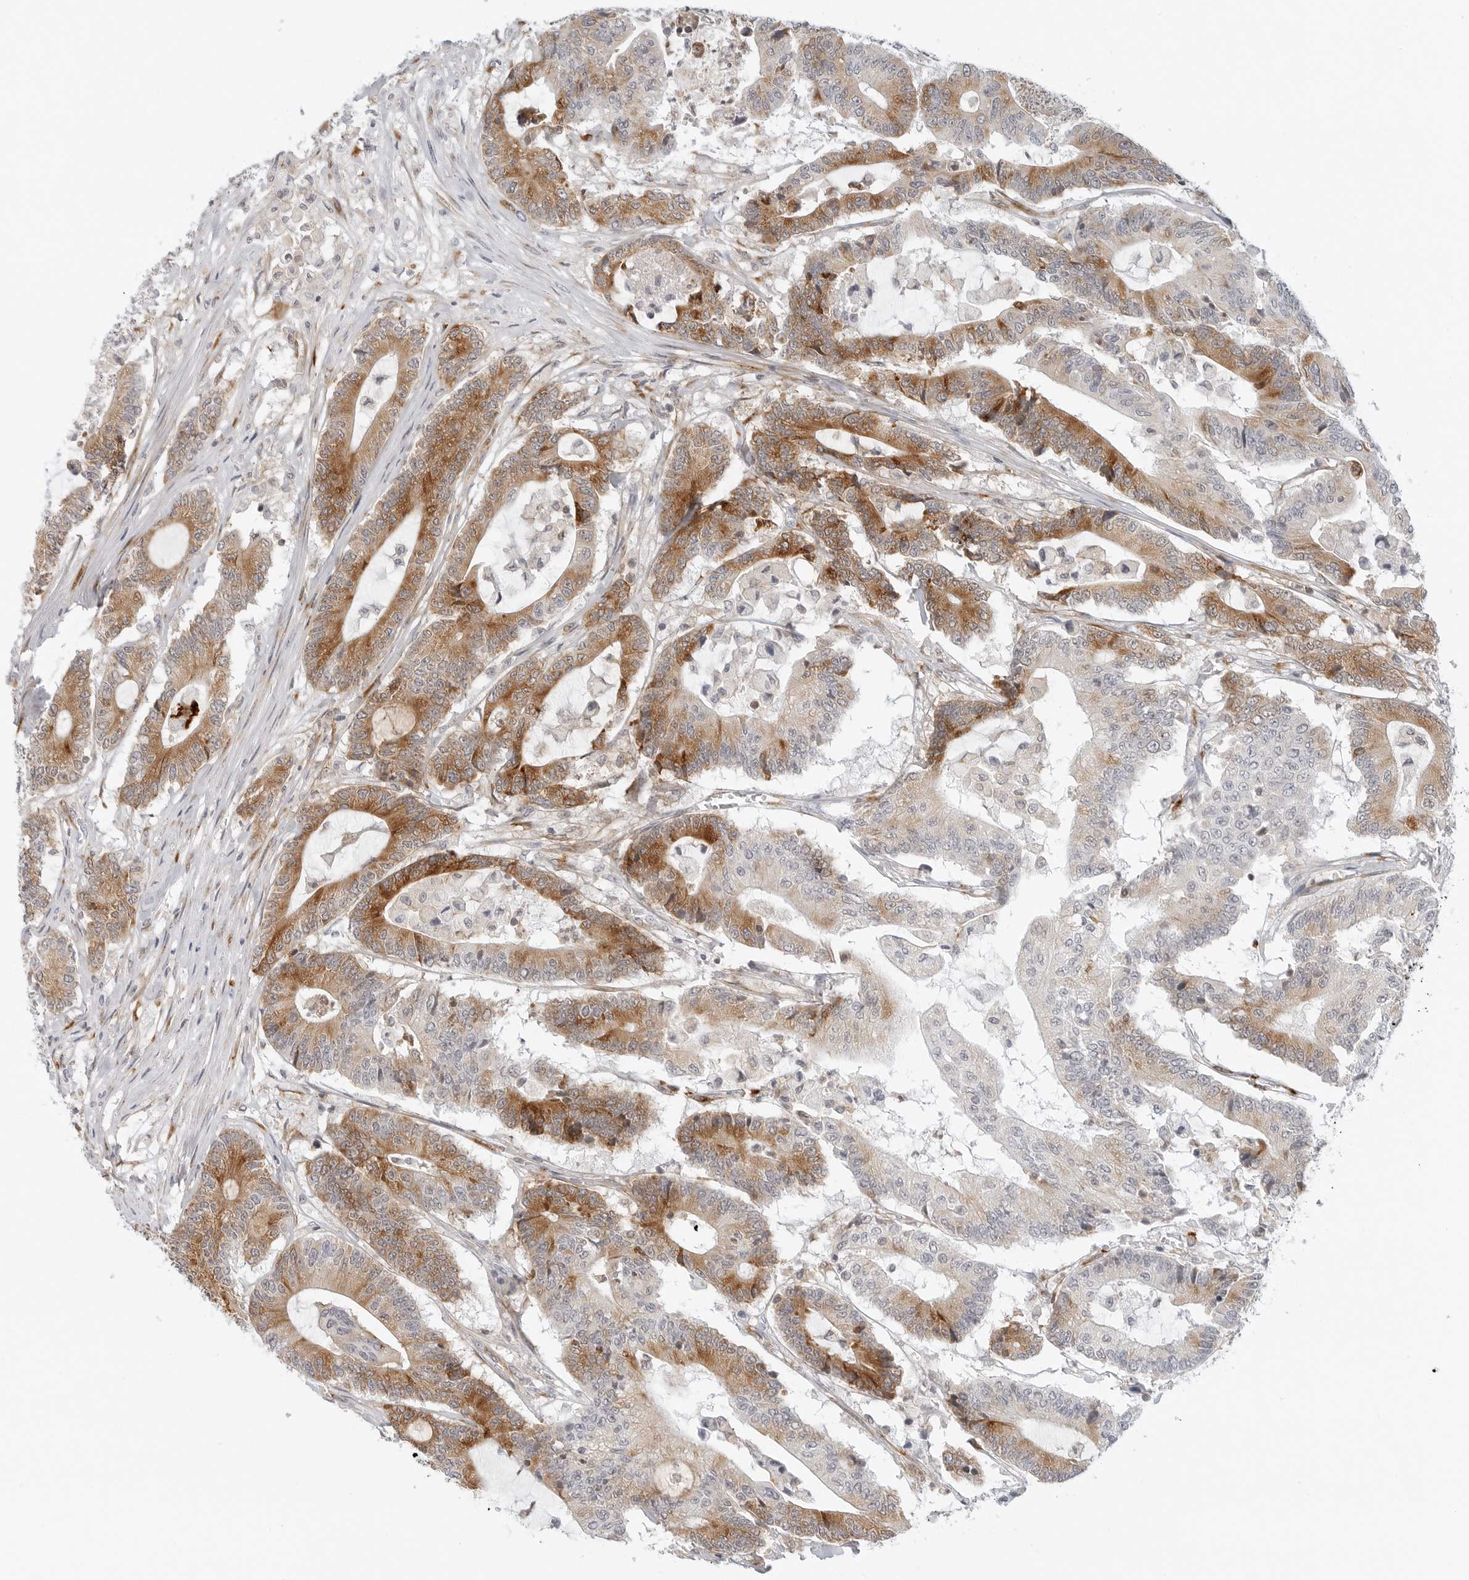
{"staining": {"intensity": "moderate", "quantity": ">75%", "location": "cytoplasmic/membranous"}, "tissue": "colorectal cancer", "cell_type": "Tumor cells", "image_type": "cancer", "snomed": [{"axis": "morphology", "description": "Adenocarcinoma, NOS"}, {"axis": "topography", "description": "Colon"}], "caption": "Immunohistochemistry (IHC) photomicrograph of adenocarcinoma (colorectal) stained for a protein (brown), which shows medium levels of moderate cytoplasmic/membranous expression in approximately >75% of tumor cells.", "gene": "C1QTNF1", "patient": {"sex": "female", "age": 84}}